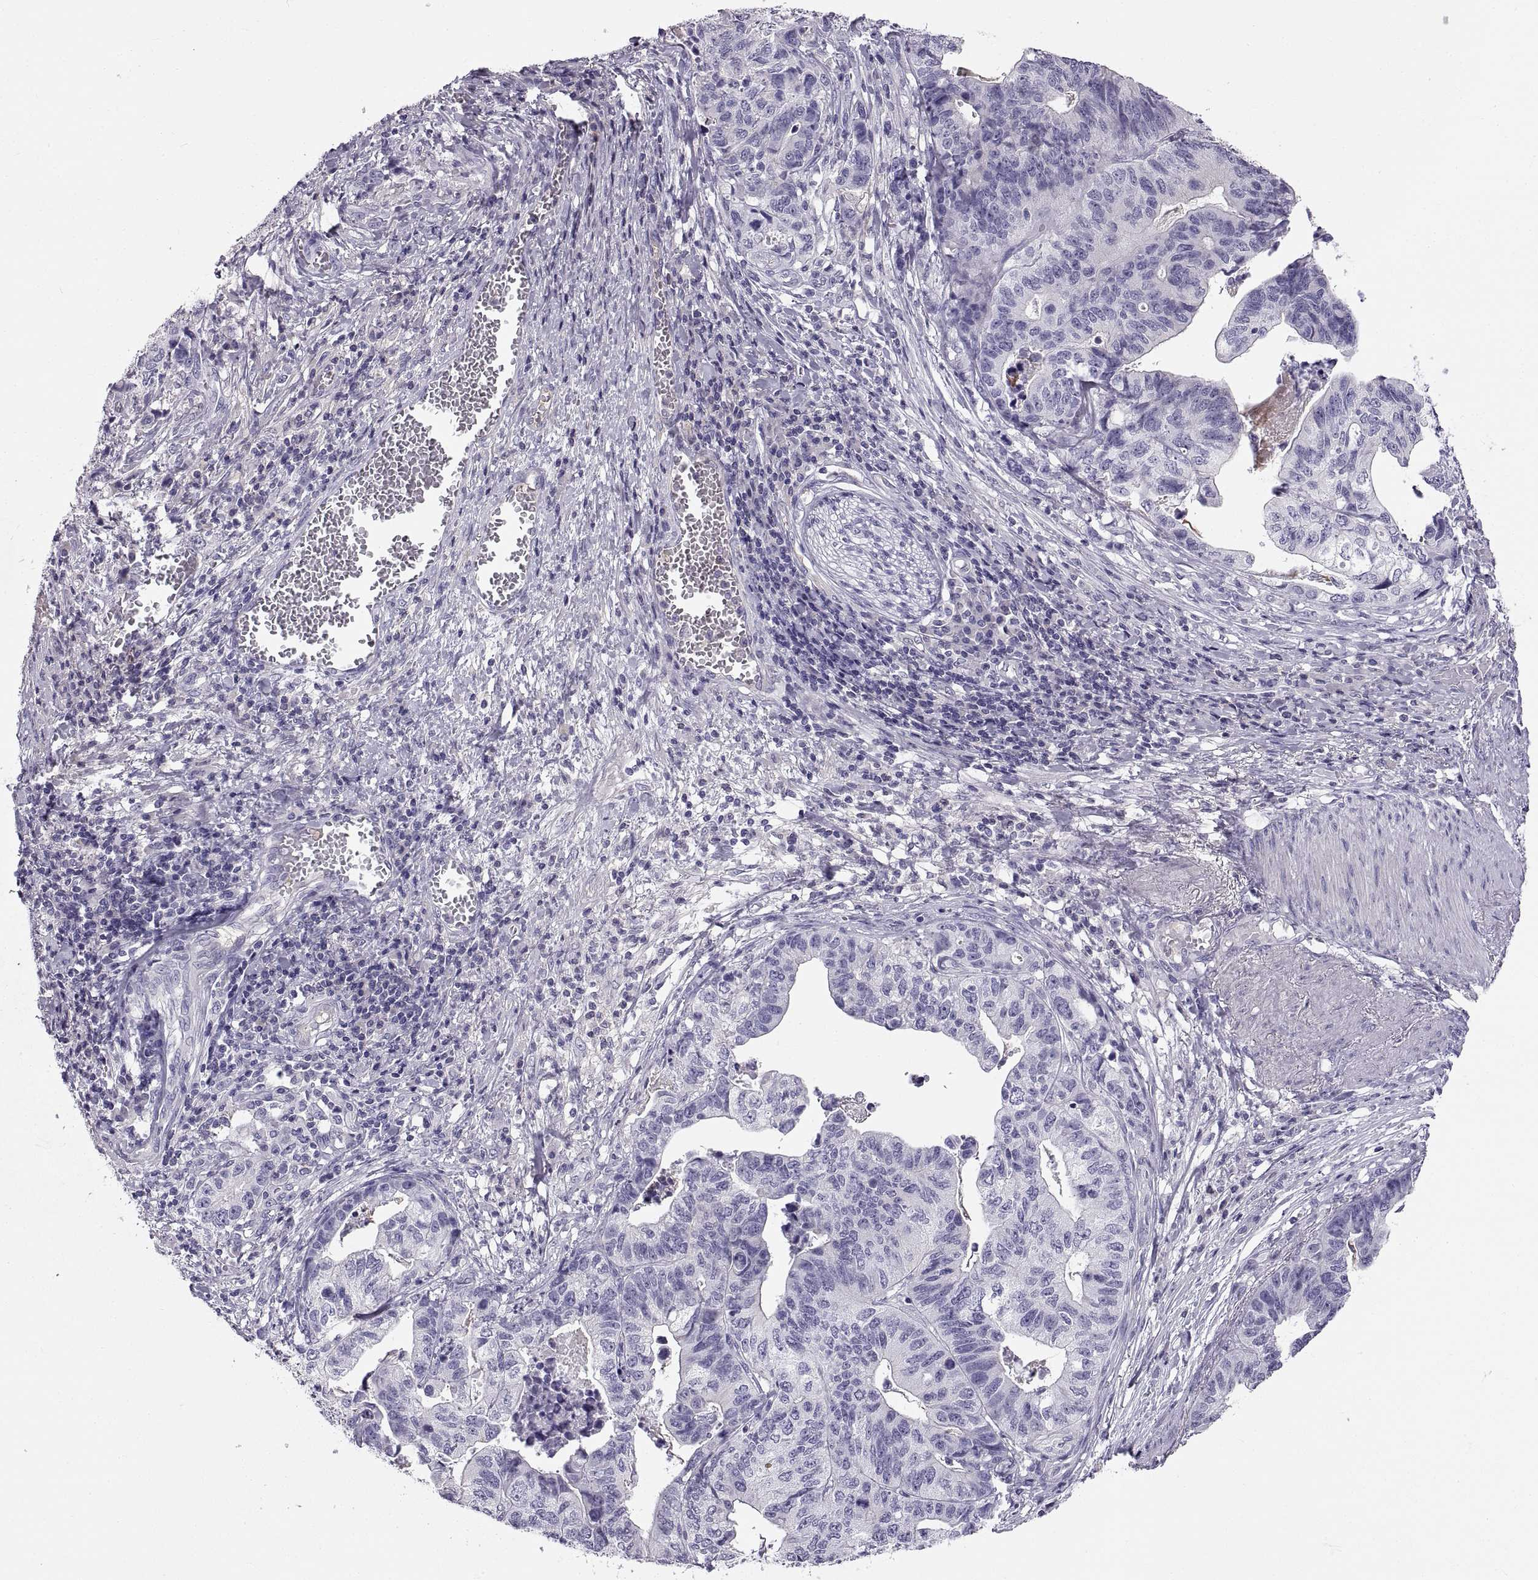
{"staining": {"intensity": "negative", "quantity": "none", "location": "none"}, "tissue": "stomach cancer", "cell_type": "Tumor cells", "image_type": "cancer", "snomed": [{"axis": "morphology", "description": "Adenocarcinoma, NOS"}, {"axis": "topography", "description": "Stomach, upper"}], "caption": "Tumor cells are negative for protein expression in human stomach cancer.", "gene": "ADAM32", "patient": {"sex": "female", "age": 67}}